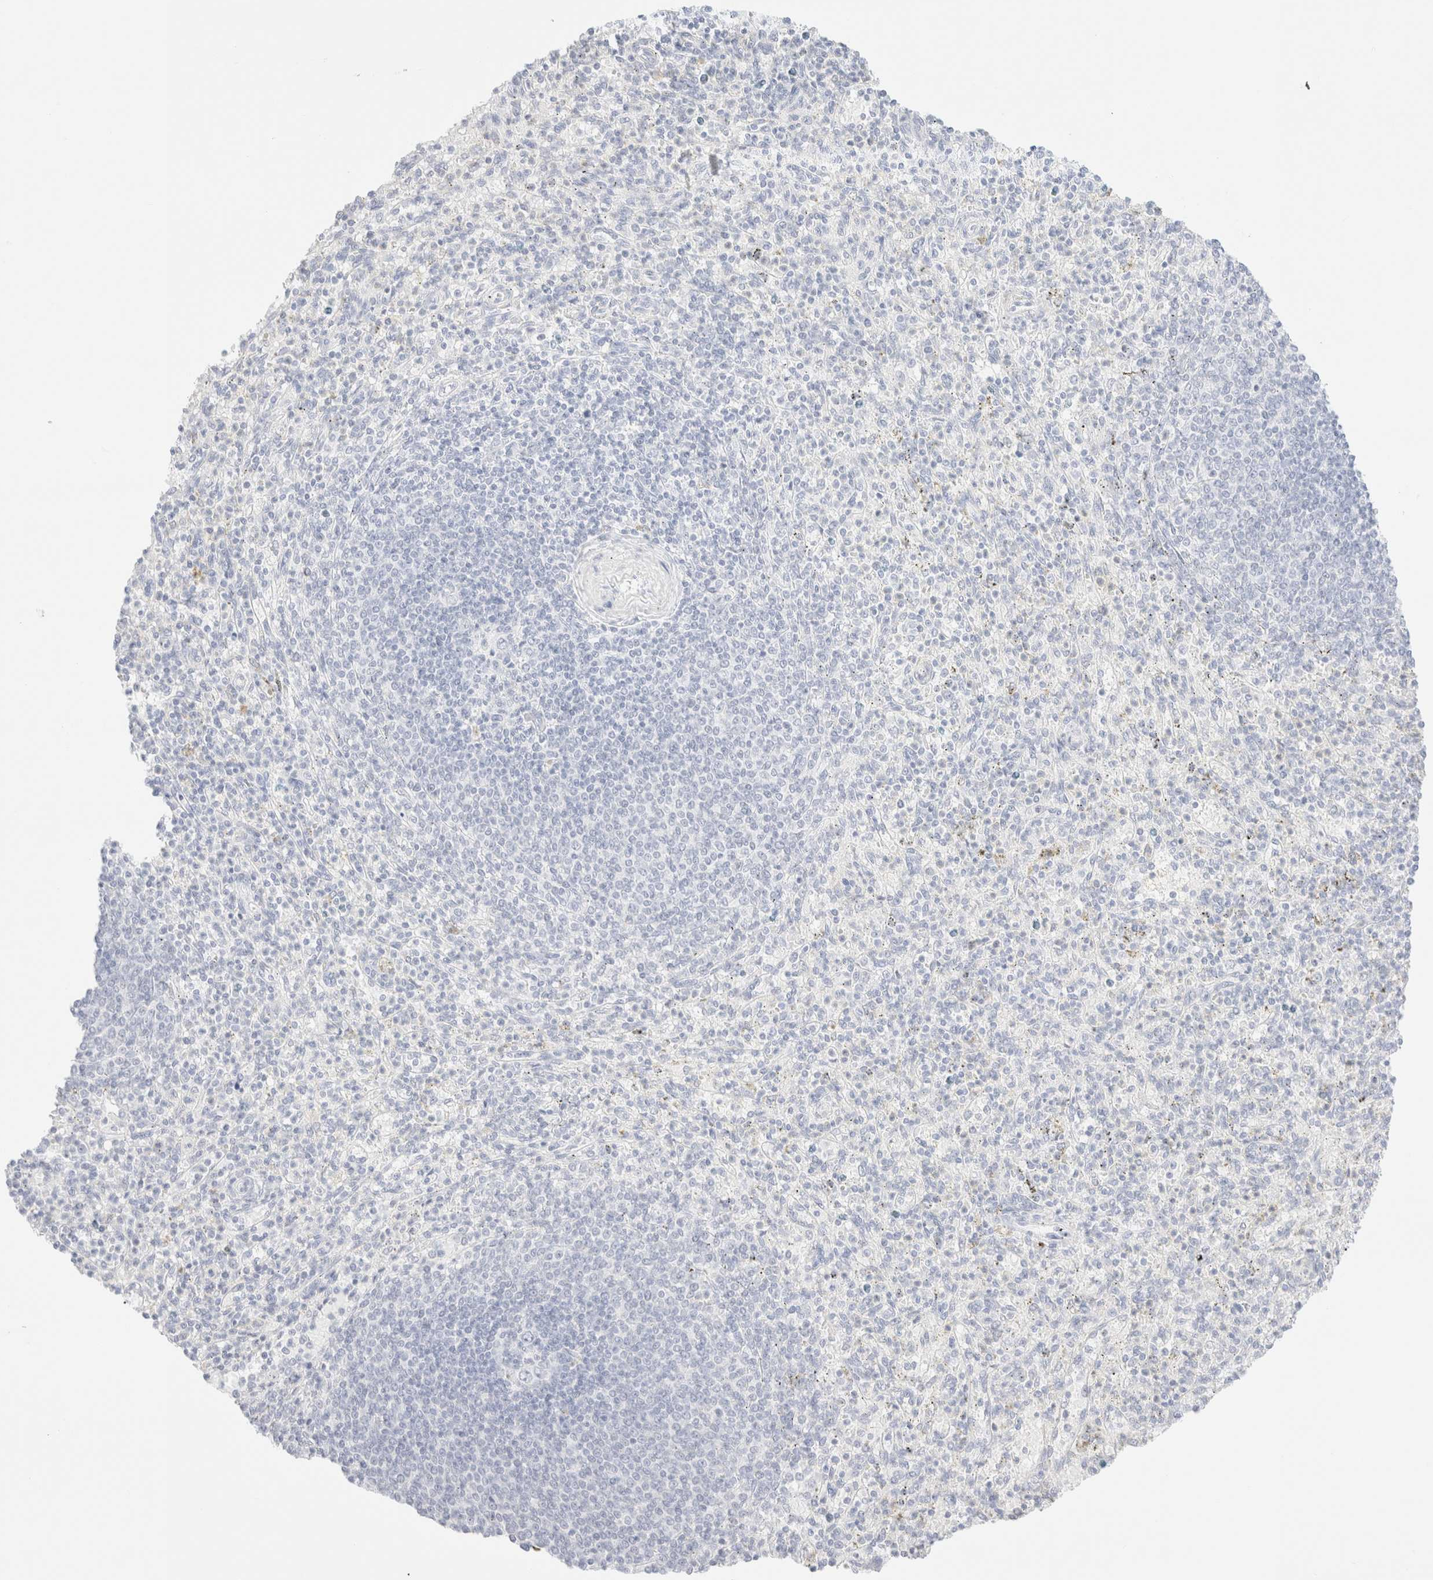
{"staining": {"intensity": "negative", "quantity": "none", "location": "none"}, "tissue": "spleen", "cell_type": "Cells in red pulp", "image_type": "normal", "snomed": [{"axis": "morphology", "description": "Normal tissue, NOS"}, {"axis": "topography", "description": "Spleen"}], "caption": "This is an immunohistochemistry (IHC) micrograph of normal spleen. There is no staining in cells in red pulp.", "gene": "KRT15", "patient": {"sex": "male", "age": 72}}